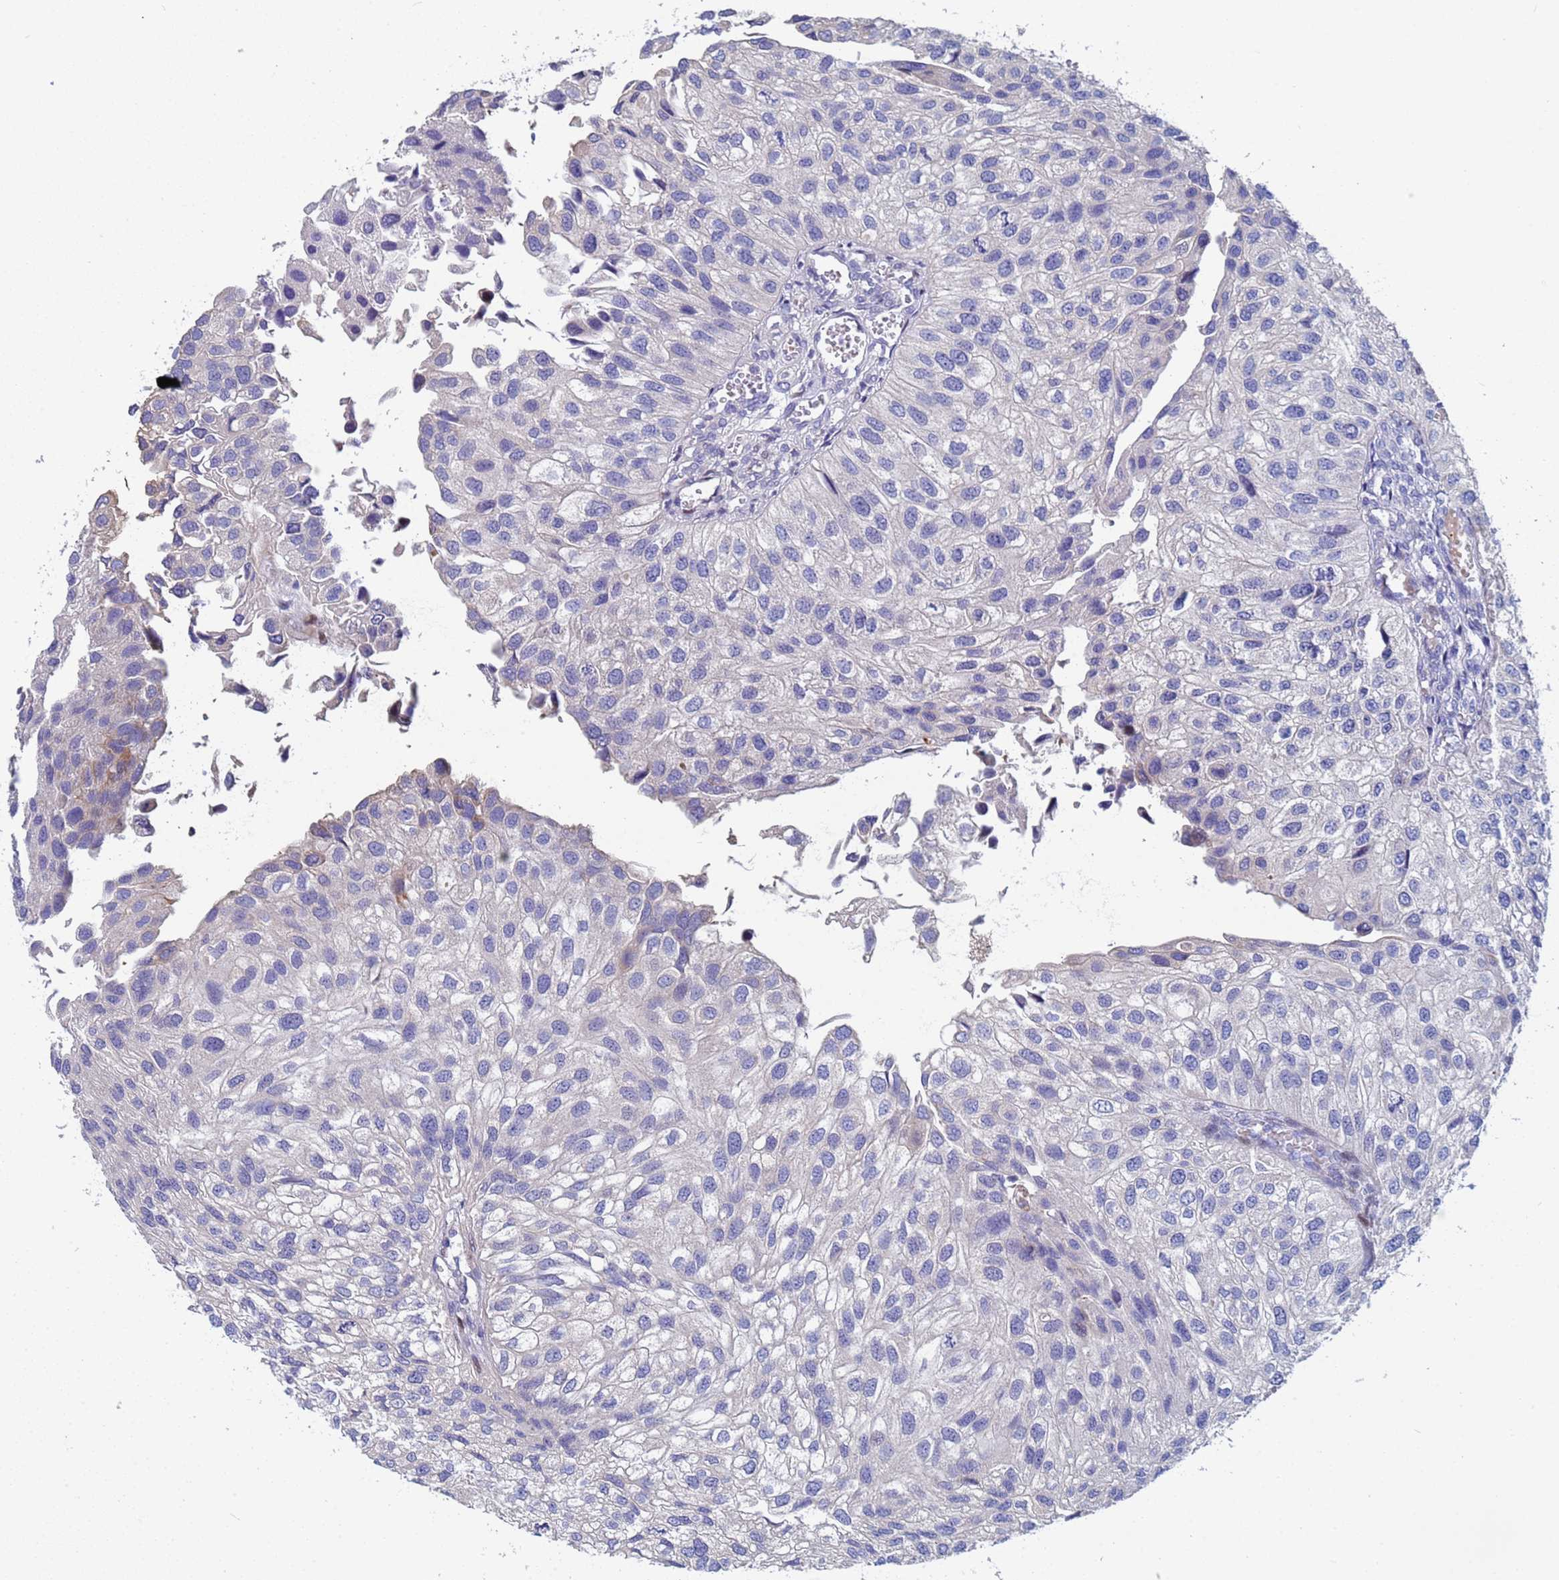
{"staining": {"intensity": "negative", "quantity": "none", "location": "none"}, "tissue": "urothelial cancer", "cell_type": "Tumor cells", "image_type": "cancer", "snomed": [{"axis": "morphology", "description": "Urothelial carcinoma, Low grade"}, {"axis": "topography", "description": "Urinary bladder"}], "caption": "Immunohistochemistry (IHC) of human urothelial cancer displays no positivity in tumor cells.", "gene": "PPP6R1", "patient": {"sex": "female", "age": 89}}